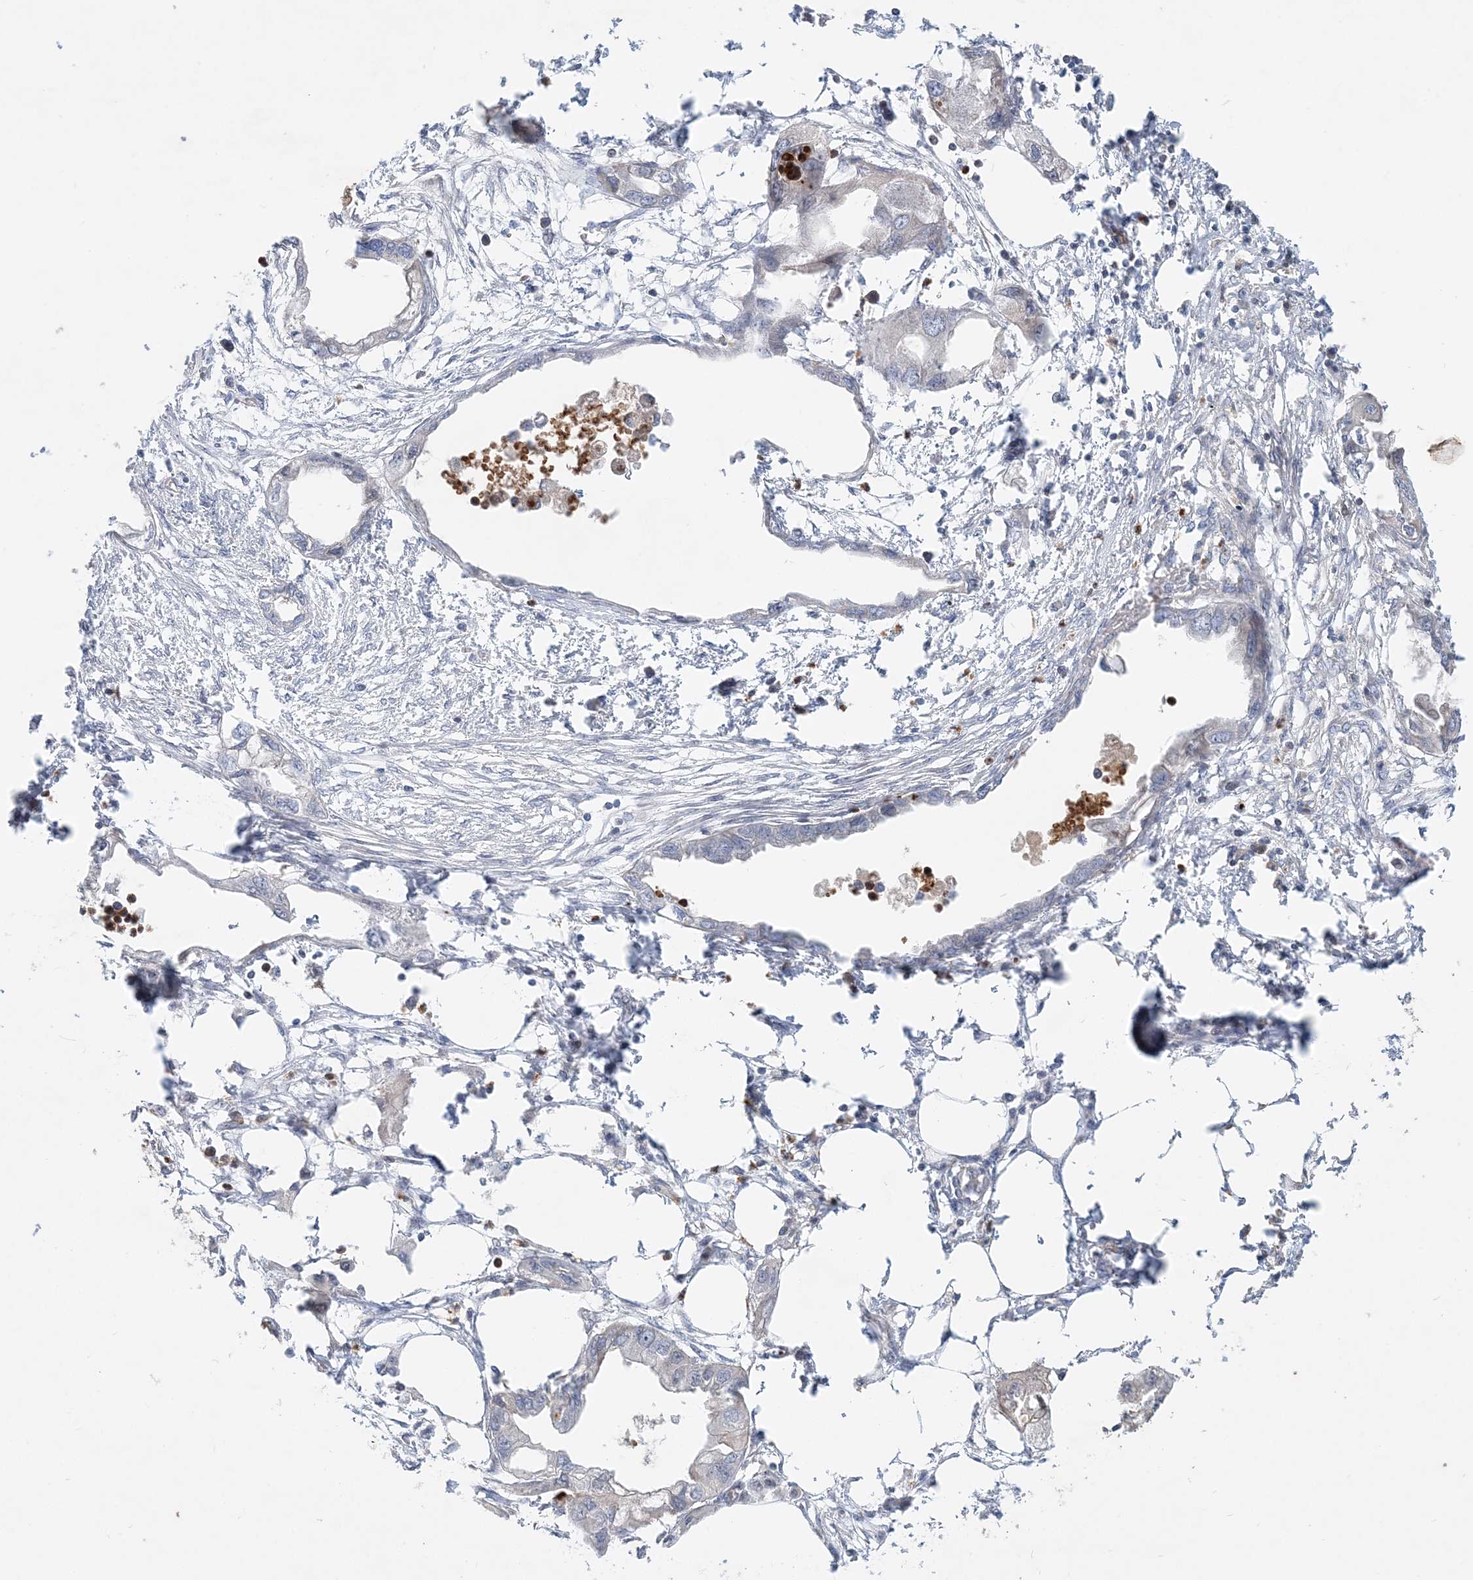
{"staining": {"intensity": "negative", "quantity": "none", "location": "none"}, "tissue": "endometrial cancer", "cell_type": "Tumor cells", "image_type": "cancer", "snomed": [{"axis": "morphology", "description": "Adenocarcinoma, NOS"}, {"axis": "morphology", "description": "Adenocarcinoma, metastatic, NOS"}, {"axis": "topography", "description": "Adipose tissue"}, {"axis": "topography", "description": "Endometrium"}], "caption": "Endometrial cancer (adenocarcinoma) was stained to show a protein in brown. There is no significant positivity in tumor cells.", "gene": "DNAH5", "patient": {"sex": "female", "age": 67}}